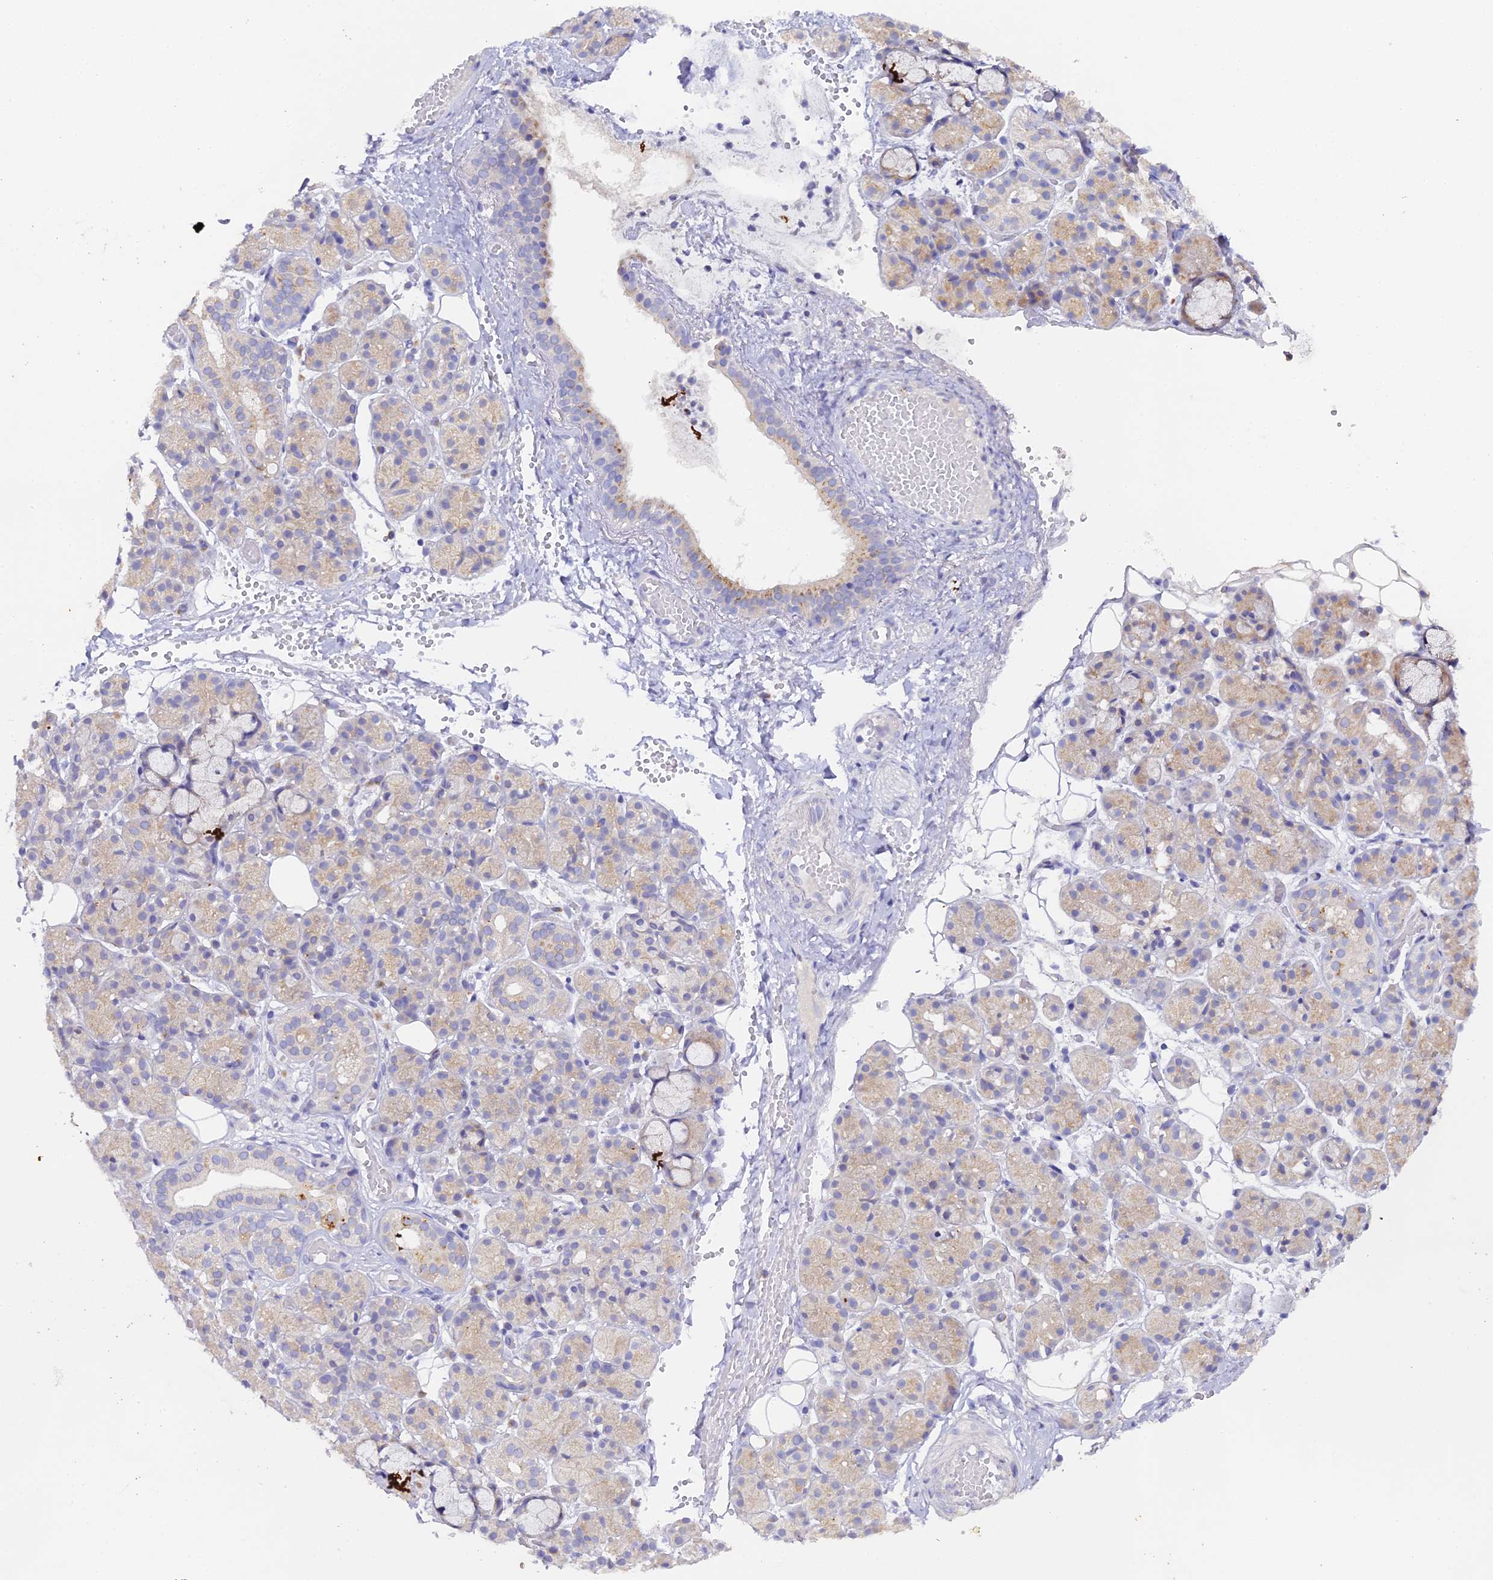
{"staining": {"intensity": "strong", "quantity": "<25%", "location": "cytoplasmic/membranous"}, "tissue": "salivary gland", "cell_type": "Glandular cells", "image_type": "normal", "snomed": [{"axis": "morphology", "description": "Normal tissue, NOS"}, {"axis": "topography", "description": "Salivary gland"}], "caption": "Immunohistochemistry image of normal salivary gland: salivary gland stained using immunohistochemistry (IHC) demonstrates medium levels of strong protein expression localized specifically in the cytoplasmic/membranous of glandular cells, appearing as a cytoplasmic/membranous brown color.", "gene": "DONSON", "patient": {"sex": "male", "age": 63}}